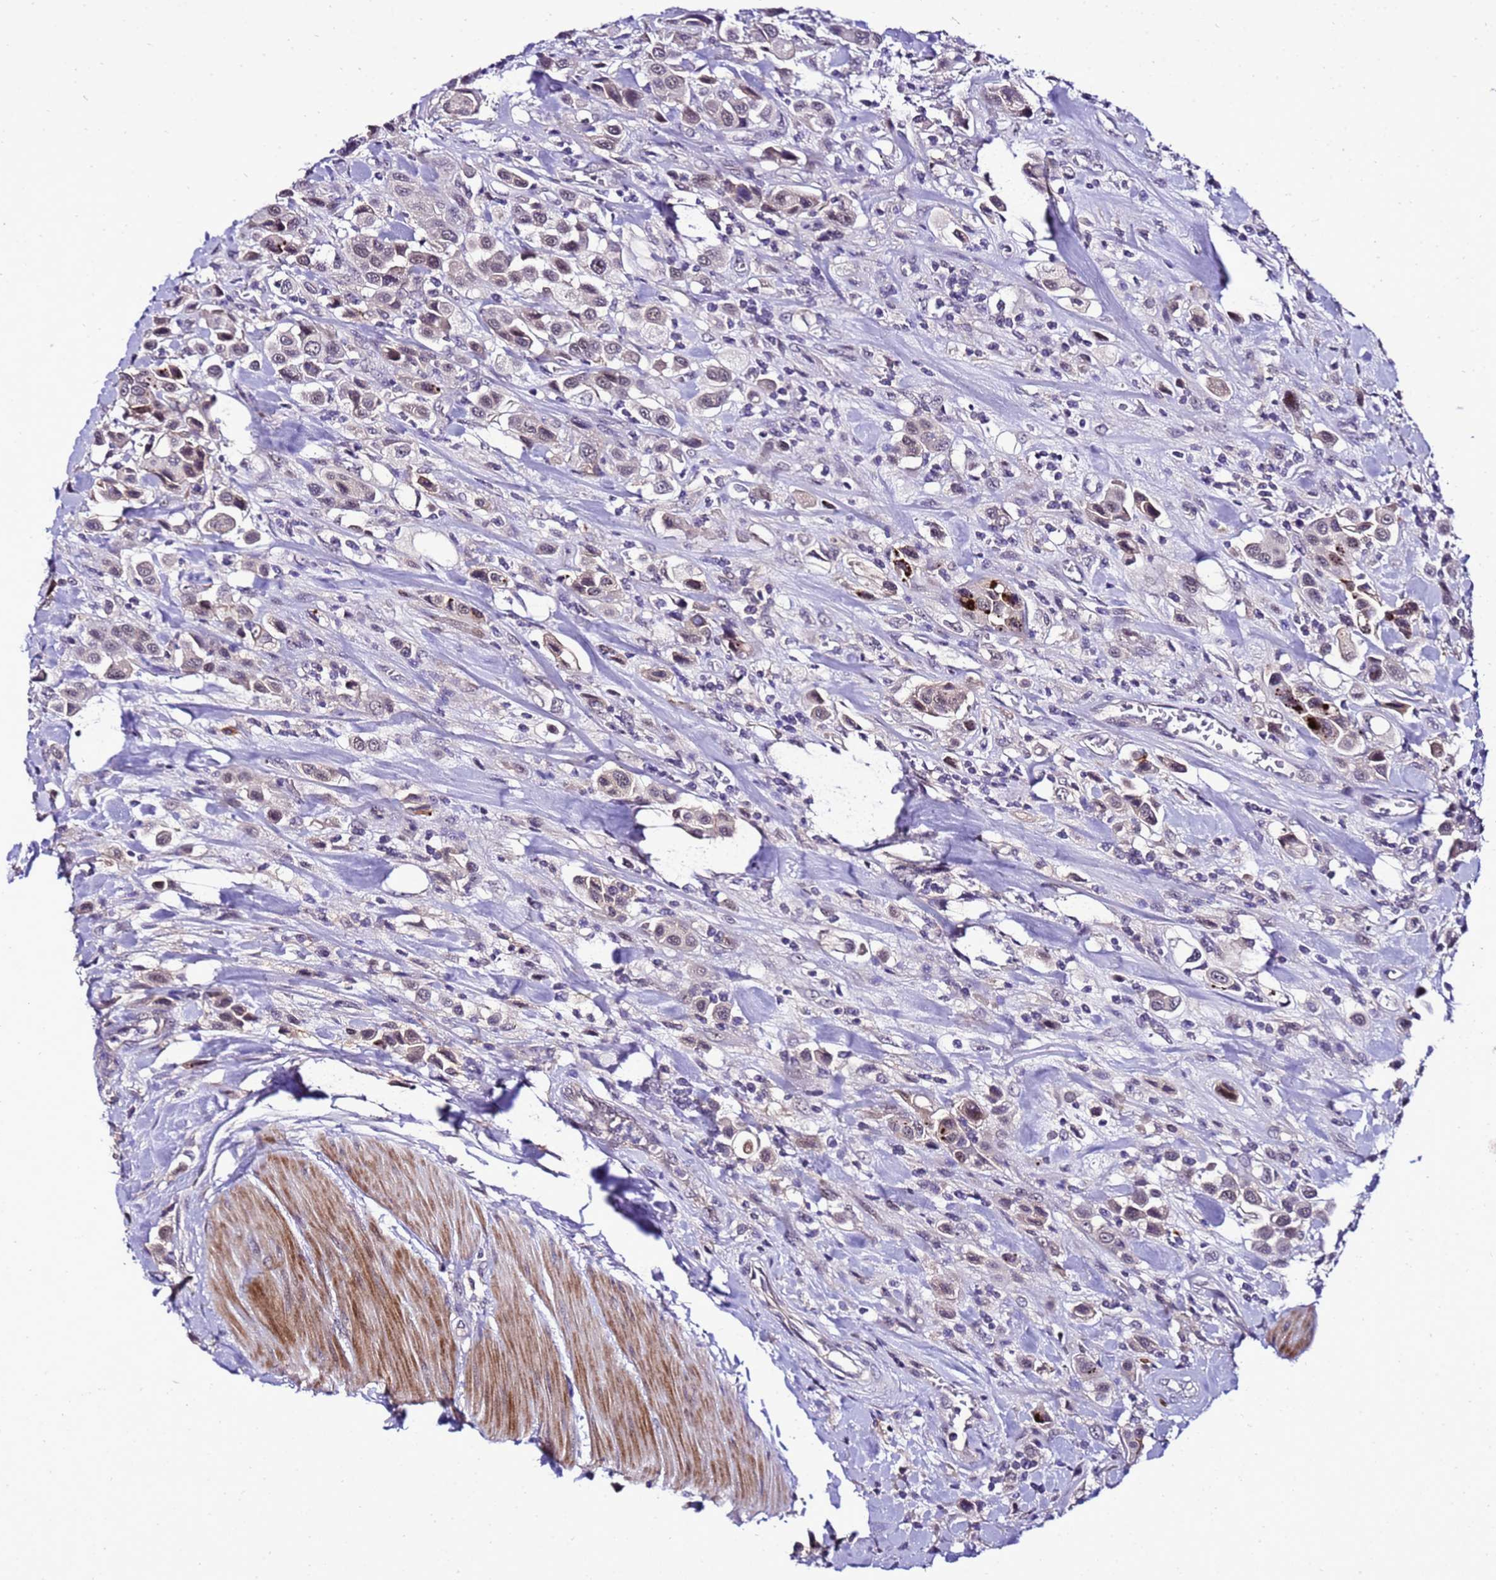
{"staining": {"intensity": "negative", "quantity": "none", "location": "none"}, "tissue": "urothelial cancer", "cell_type": "Tumor cells", "image_type": "cancer", "snomed": [{"axis": "morphology", "description": "Urothelial carcinoma, High grade"}, {"axis": "topography", "description": "Urinary bladder"}], "caption": "High power microscopy micrograph of an immunohistochemistry (IHC) photomicrograph of urothelial cancer, revealing no significant staining in tumor cells.", "gene": "C19orf47", "patient": {"sex": "male", "age": 50}}